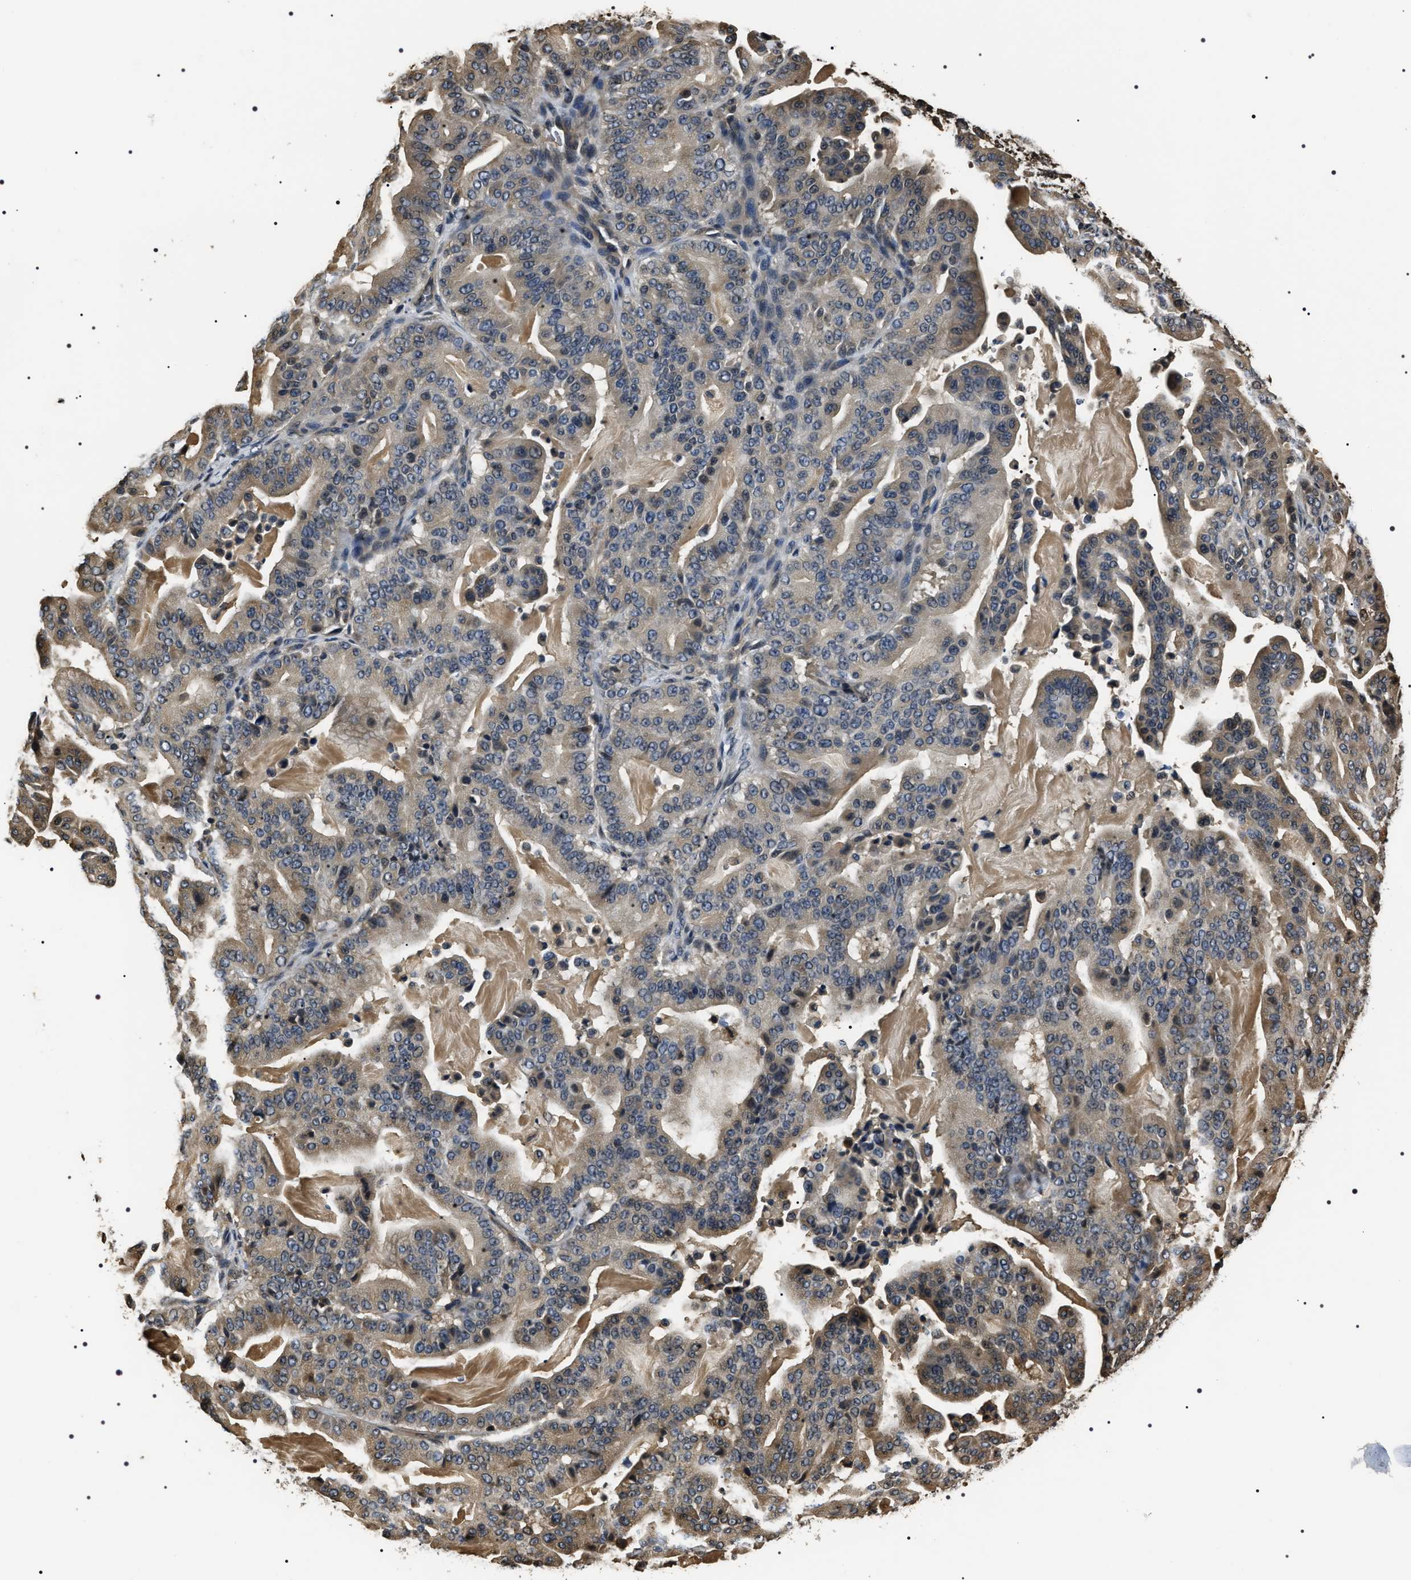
{"staining": {"intensity": "weak", "quantity": "25%-75%", "location": "cytoplasmic/membranous"}, "tissue": "pancreatic cancer", "cell_type": "Tumor cells", "image_type": "cancer", "snomed": [{"axis": "morphology", "description": "Adenocarcinoma, NOS"}, {"axis": "topography", "description": "Pancreas"}], "caption": "IHC (DAB (3,3'-diaminobenzidine)) staining of human pancreatic adenocarcinoma displays weak cytoplasmic/membranous protein positivity in about 25%-75% of tumor cells. (DAB IHC, brown staining for protein, blue staining for nuclei).", "gene": "ARHGAP22", "patient": {"sex": "male", "age": 63}}